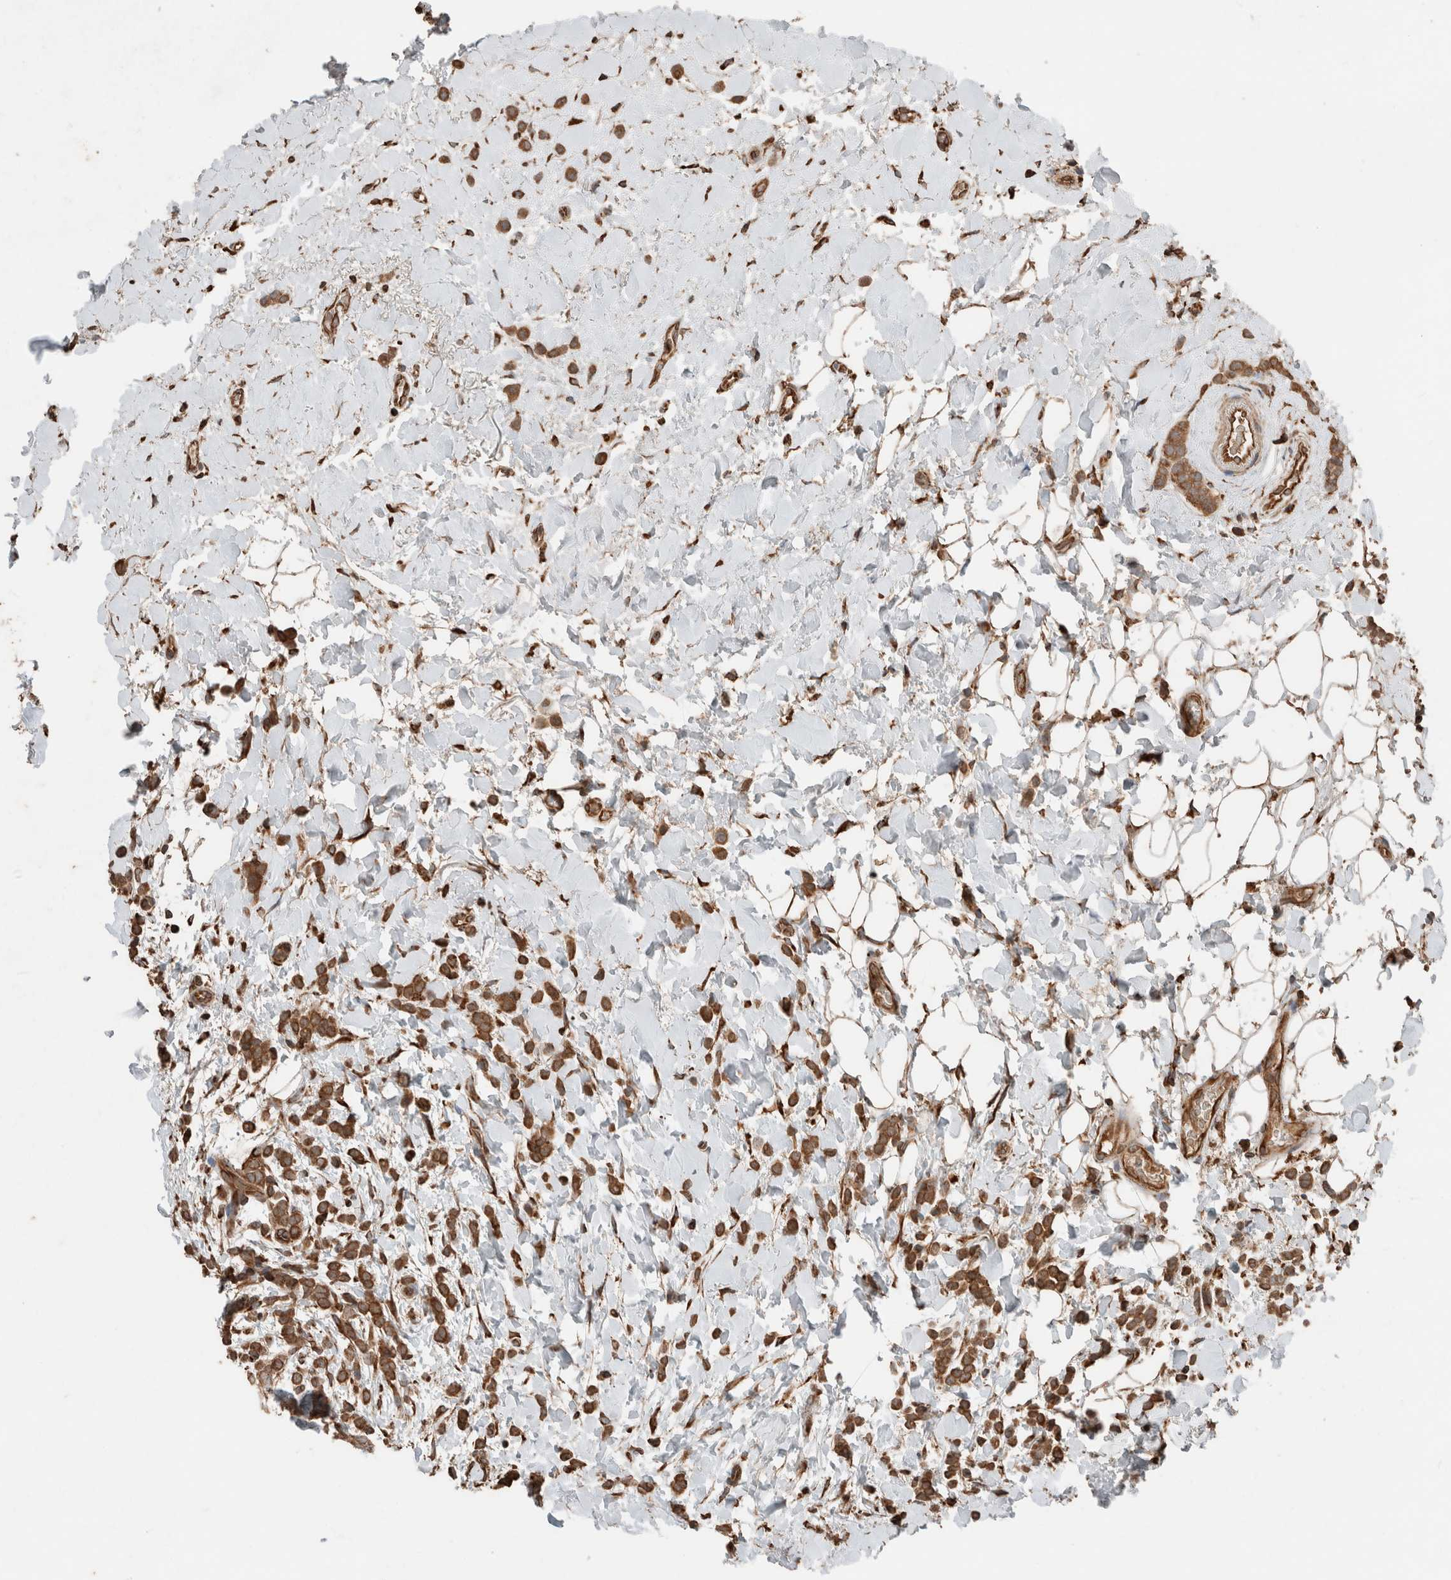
{"staining": {"intensity": "moderate", "quantity": ">75%", "location": "cytoplasmic/membranous"}, "tissue": "breast cancer", "cell_type": "Tumor cells", "image_type": "cancer", "snomed": [{"axis": "morphology", "description": "Normal tissue, NOS"}, {"axis": "morphology", "description": "Lobular carcinoma"}, {"axis": "topography", "description": "Breast"}], "caption": "Human lobular carcinoma (breast) stained with a brown dye reveals moderate cytoplasmic/membranous positive positivity in about >75% of tumor cells.", "gene": "ERAP2", "patient": {"sex": "female", "age": 50}}